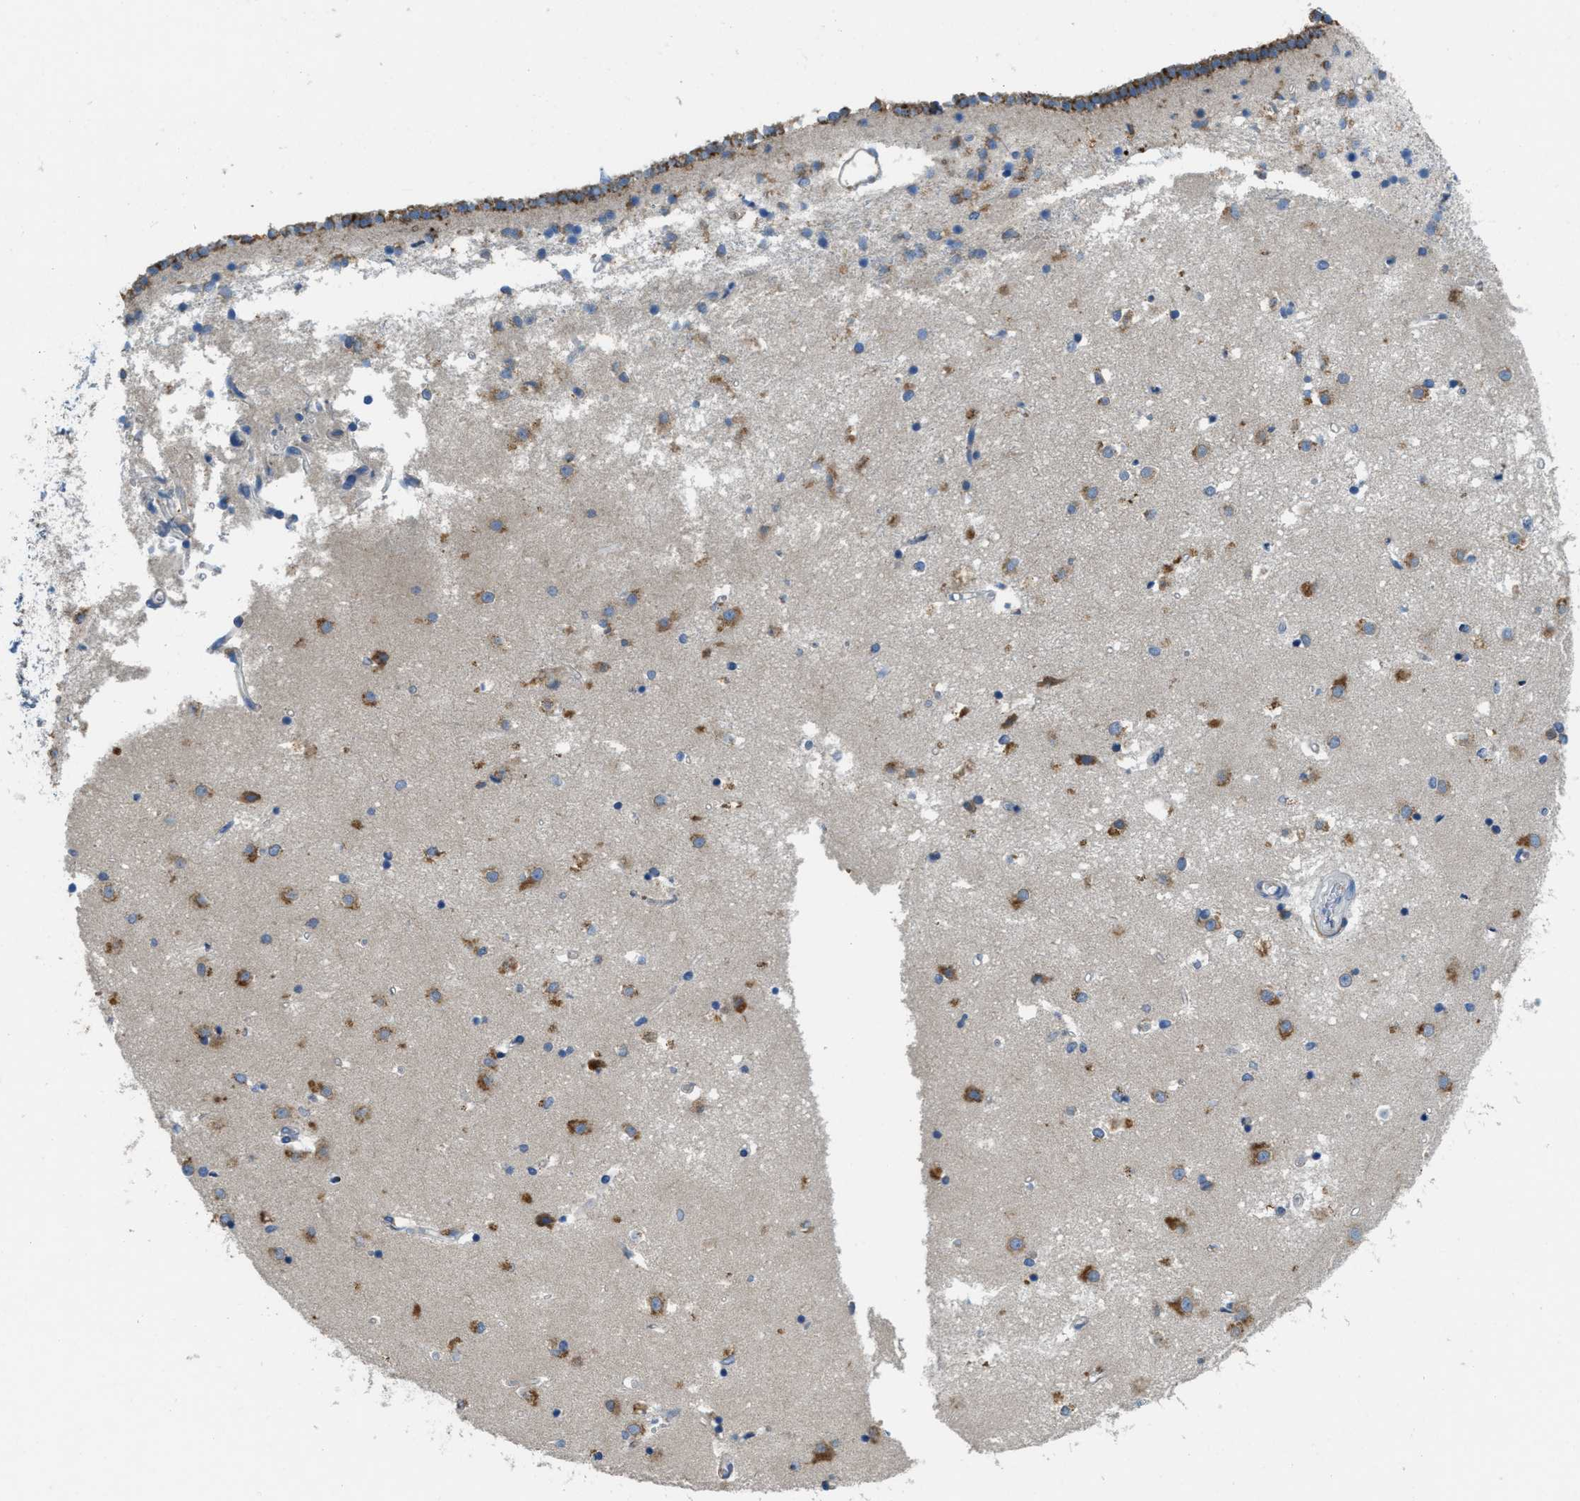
{"staining": {"intensity": "moderate", "quantity": "25%-75%", "location": "cytoplasmic/membranous"}, "tissue": "caudate", "cell_type": "Glial cells", "image_type": "normal", "snomed": [{"axis": "morphology", "description": "Normal tissue, NOS"}, {"axis": "topography", "description": "Lateral ventricle wall"}], "caption": "Glial cells display moderate cytoplasmic/membranous positivity in approximately 25%-75% of cells in benign caudate.", "gene": "SSR1", "patient": {"sex": "male", "age": 45}}